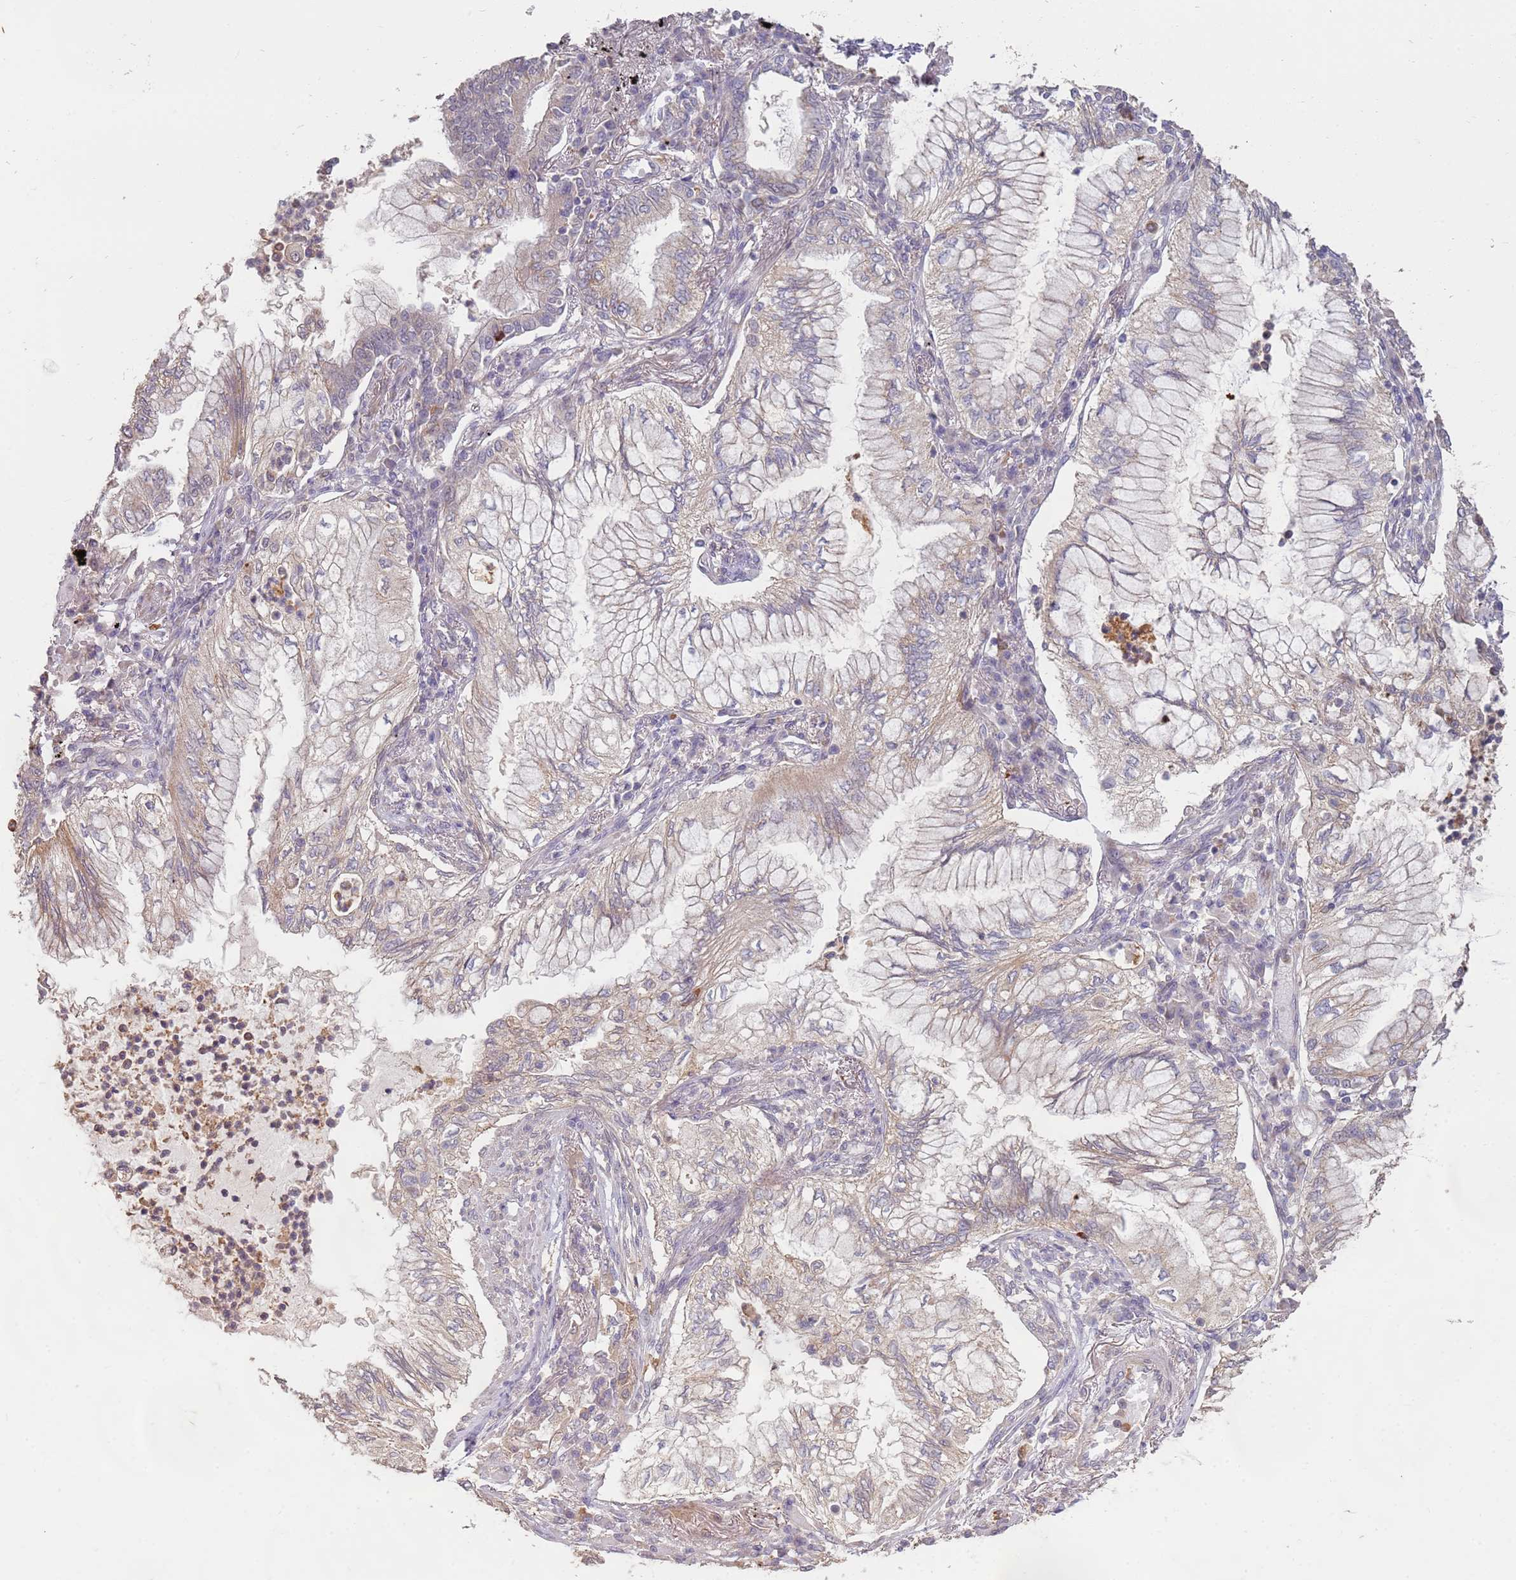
{"staining": {"intensity": "weak", "quantity": "<25%", "location": "cytoplasmic/membranous"}, "tissue": "lung cancer", "cell_type": "Tumor cells", "image_type": "cancer", "snomed": [{"axis": "morphology", "description": "Adenocarcinoma, NOS"}, {"axis": "topography", "description": "Lung"}], "caption": "A photomicrograph of human adenocarcinoma (lung) is negative for staining in tumor cells. (DAB (3,3'-diaminobenzidine) immunohistochemistry (IHC) with hematoxylin counter stain).", "gene": "MPEG1", "patient": {"sex": "female", "age": 70}}